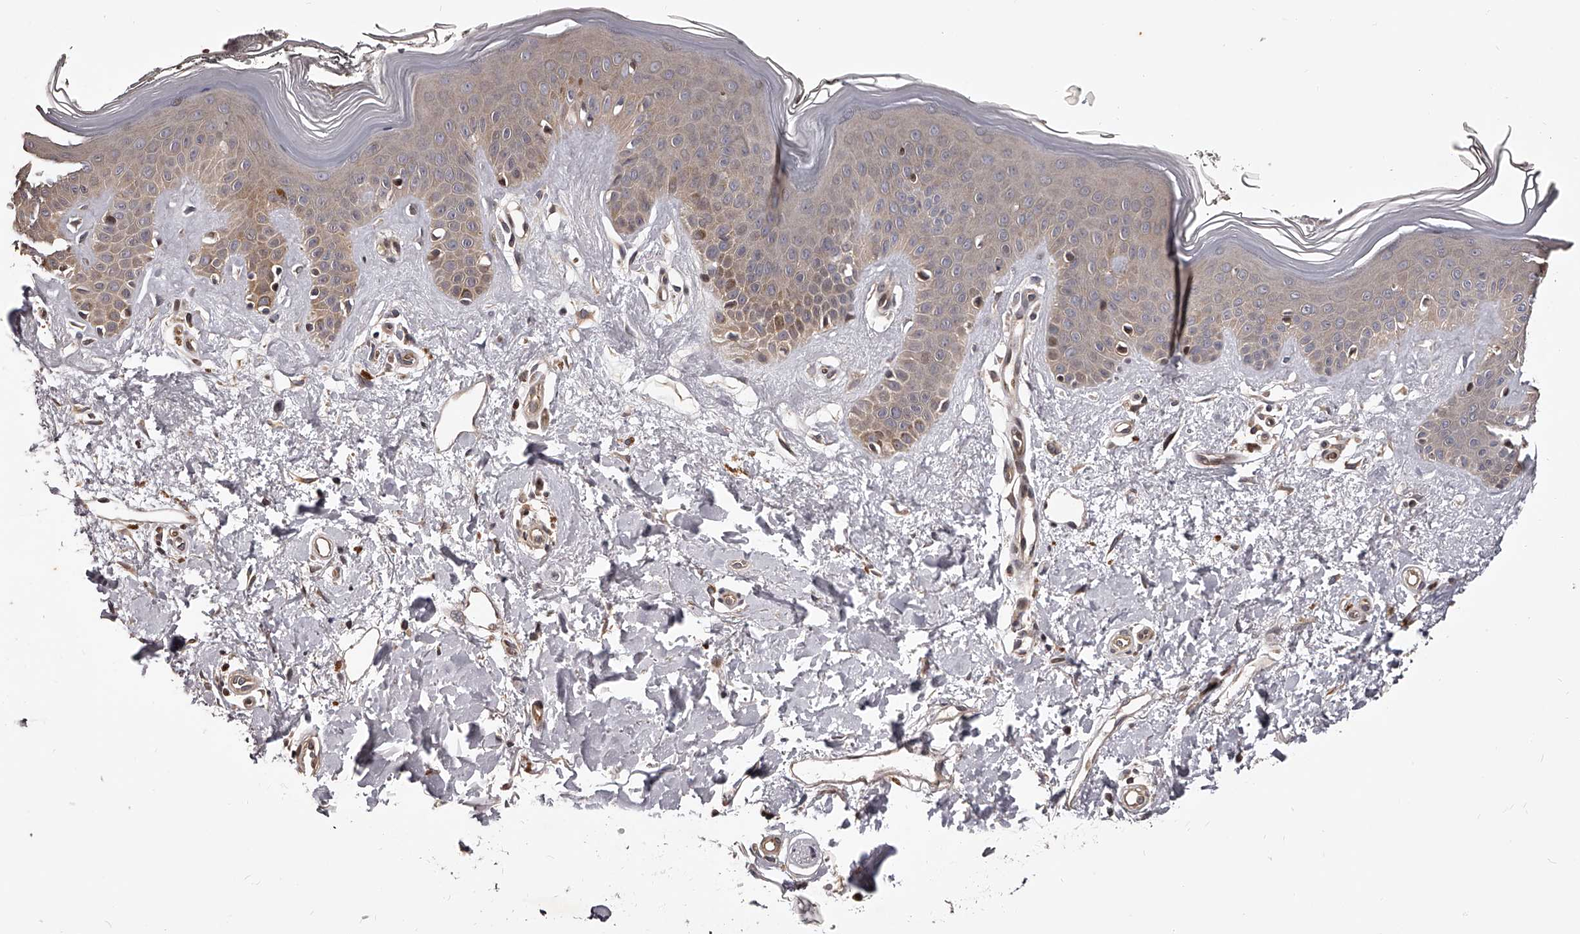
{"staining": {"intensity": "moderate", "quantity": "25%-75%", "location": "cytoplasmic/membranous"}, "tissue": "skin", "cell_type": "Fibroblasts", "image_type": "normal", "snomed": [{"axis": "morphology", "description": "Normal tissue, NOS"}, {"axis": "topography", "description": "Skin"}], "caption": "Moderate cytoplasmic/membranous positivity is identified in about 25%-75% of fibroblasts in normal skin.", "gene": "PFDN2", "patient": {"sex": "female", "age": 64}}